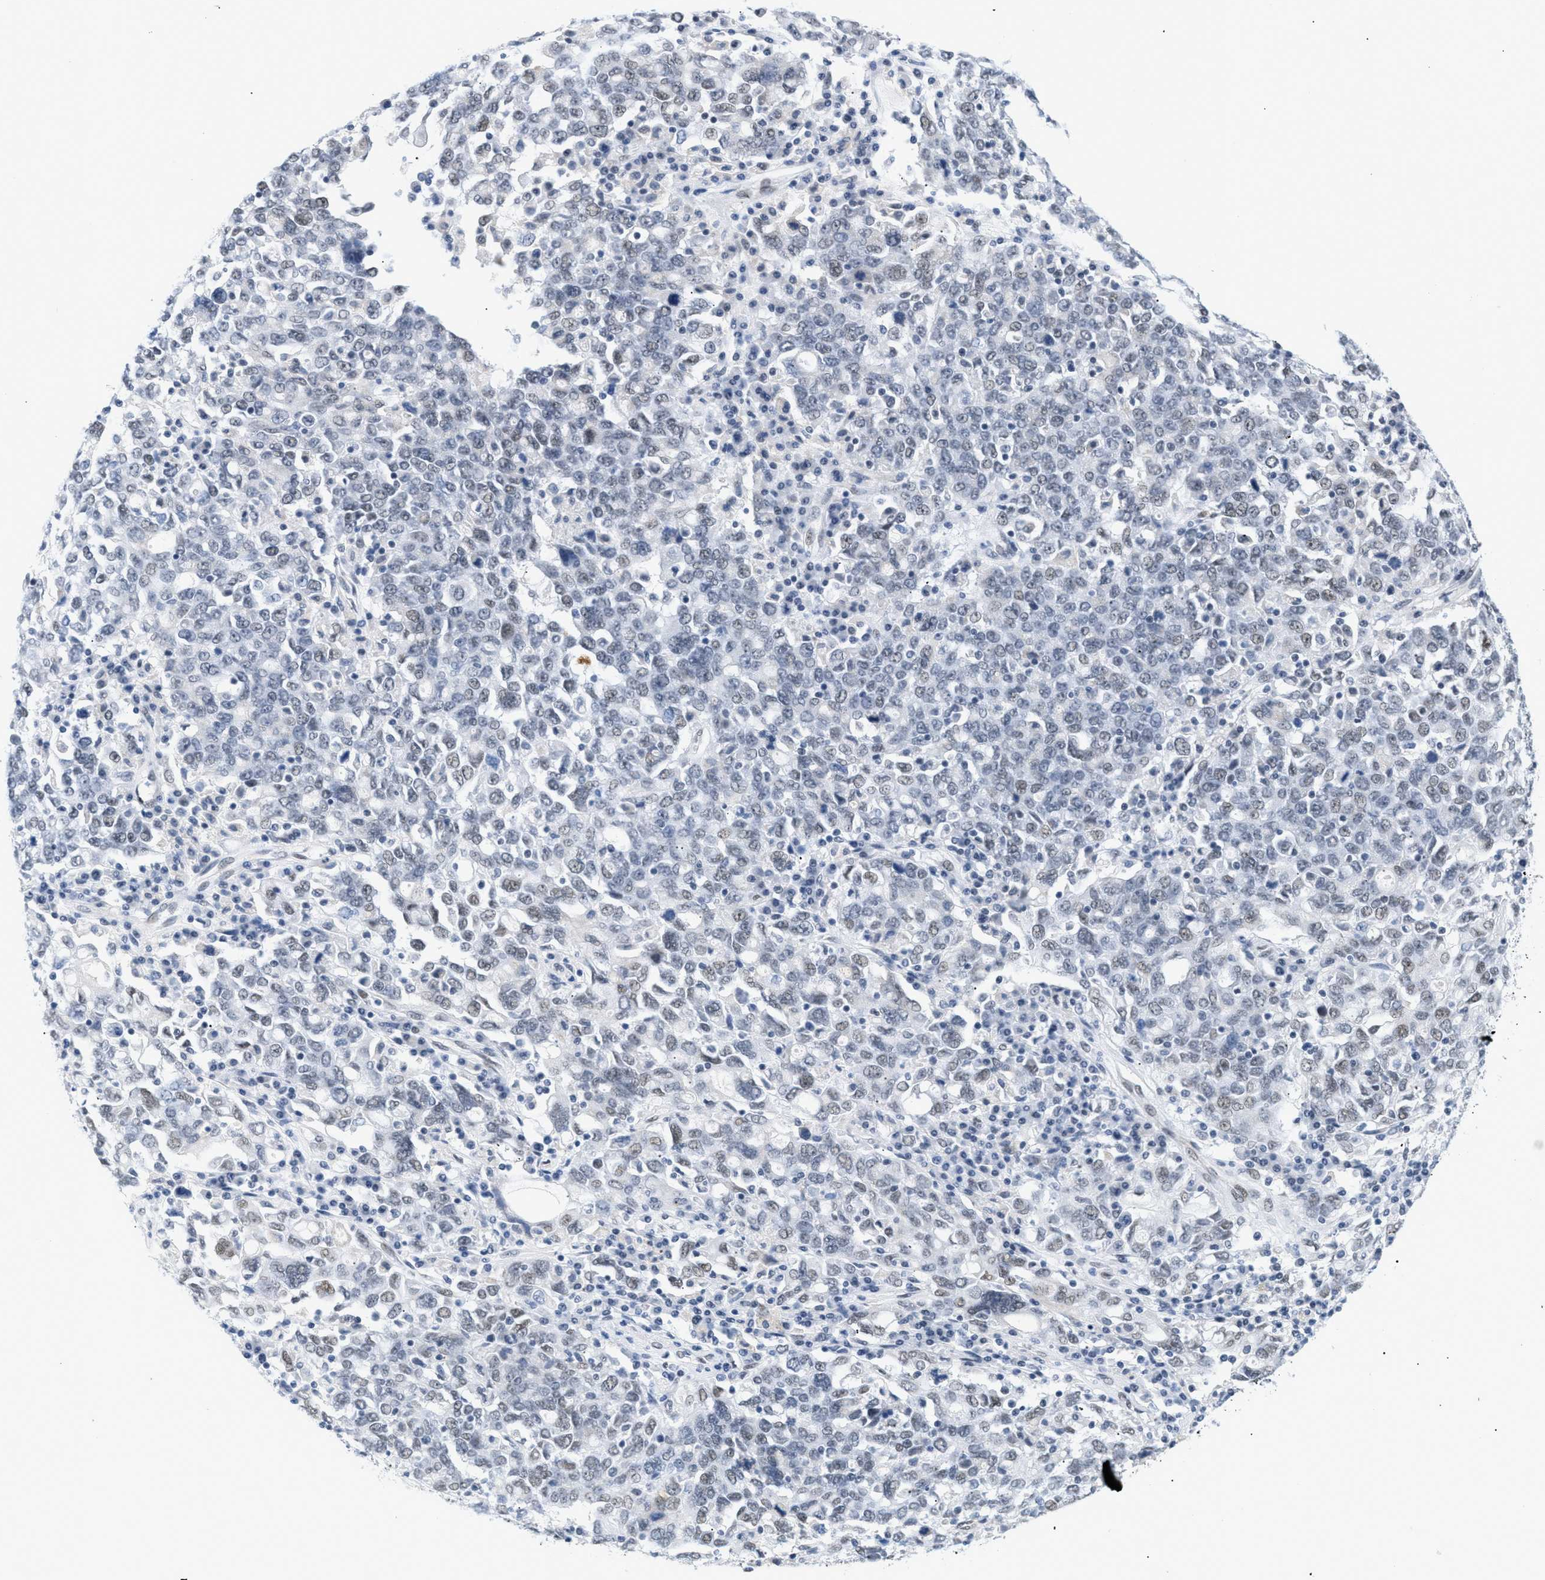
{"staining": {"intensity": "weak", "quantity": "<25%", "location": "nuclear"}, "tissue": "ovarian cancer", "cell_type": "Tumor cells", "image_type": "cancer", "snomed": [{"axis": "morphology", "description": "Carcinoma, endometroid"}, {"axis": "topography", "description": "Ovary"}], "caption": "This photomicrograph is of ovarian cancer (endometroid carcinoma) stained with IHC to label a protein in brown with the nuclei are counter-stained blue. There is no positivity in tumor cells. (DAB immunohistochemistry (IHC) with hematoxylin counter stain).", "gene": "ELN", "patient": {"sex": "female", "age": 62}}